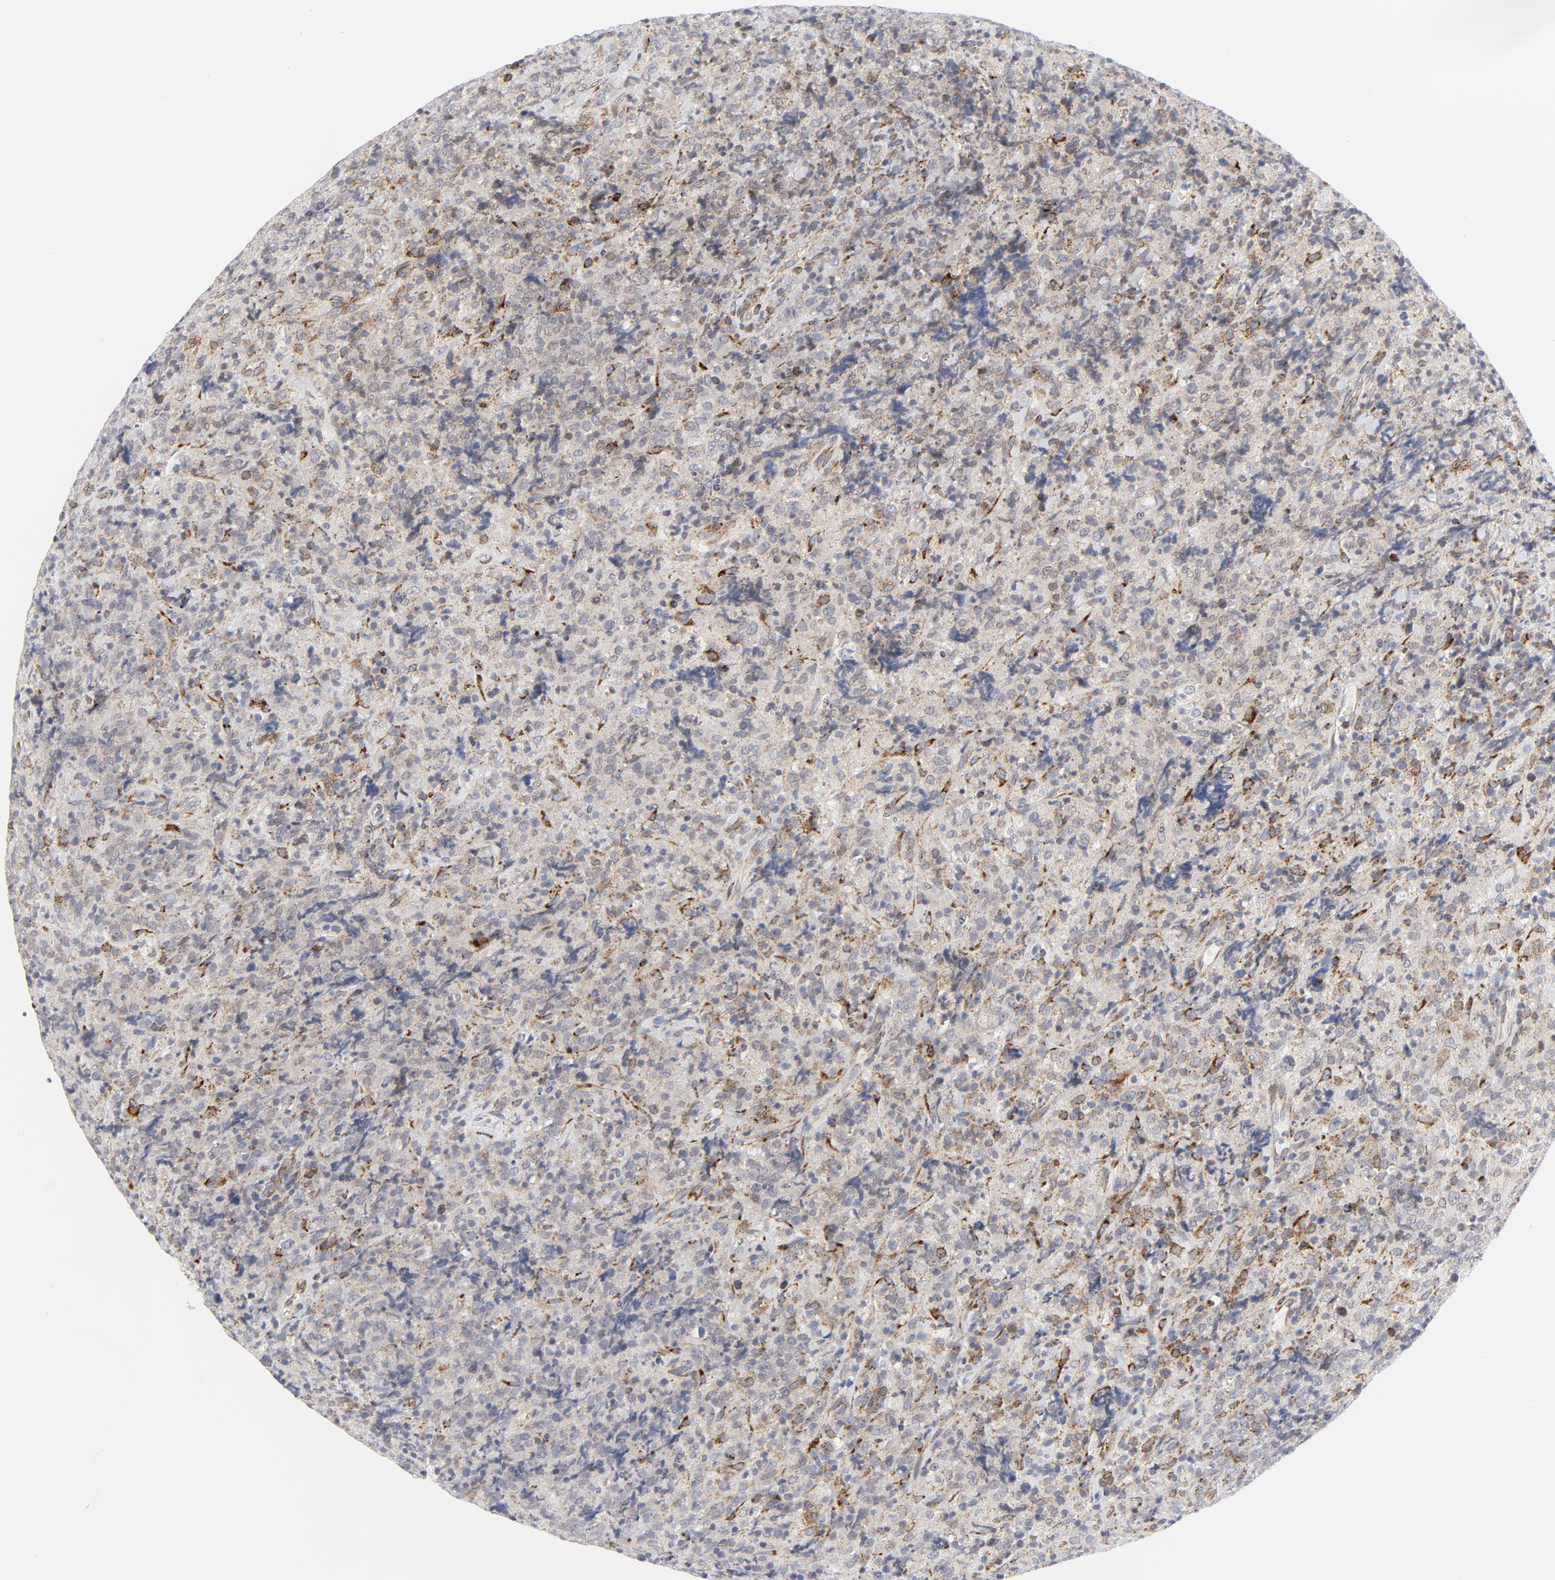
{"staining": {"intensity": "moderate", "quantity": "25%-75%", "location": "cytoplasmic/membranous"}, "tissue": "lymphoma", "cell_type": "Tumor cells", "image_type": "cancer", "snomed": [{"axis": "morphology", "description": "Malignant lymphoma, non-Hodgkin's type, High grade"}, {"axis": "topography", "description": "Tonsil"}], "caption": "Immunohistochemistry (IHC) image of lymphoma stained for a protein (brown), which exhibits medium levels of moderate cytoplasmic/membranous staining in approximately 25%-75% of tumor cells.", "gene": "LRP6", "patient": {"sex": "female", "age": 36}}